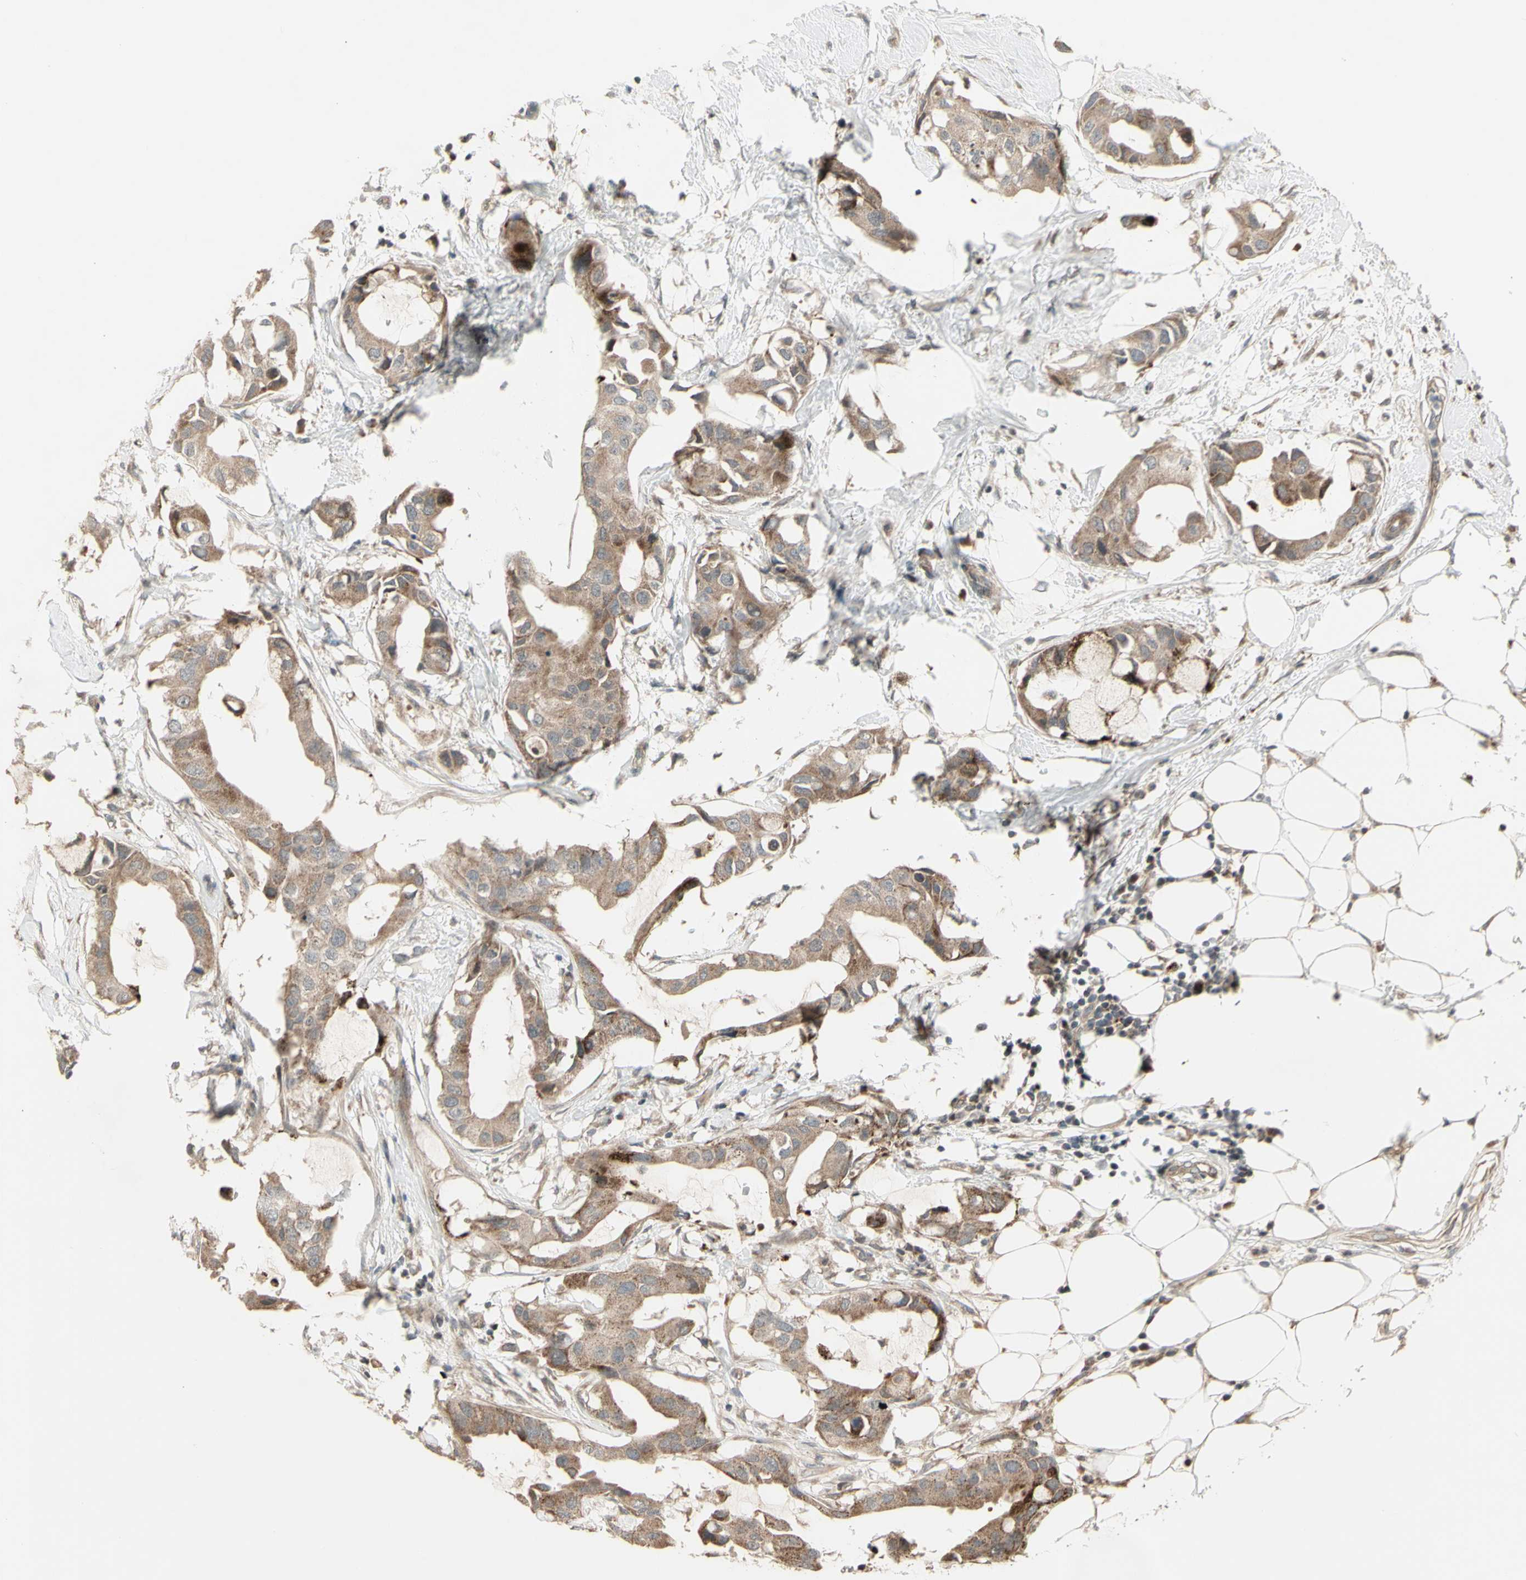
{"staining": {"intensity": "moderate", "quantity": ">75%", "location": "cytoplasmic/membranous"}, "tissue": "breast cancer", "cell_type": "Tumor cells", "image_type": "cancer", "snomed": [{"axis": "morphology", "description": "Duct carcinoma"}, {"axis": "topography", "description": "Breast"}], "caption": "Immunohistochemical staining of intraductal carcinoma (breast) demonstrates medium levels of moderate cytoplasmic/membranous expression in approximately >75% of tumor cells. (Brightfield microscopy of DAB IHC at high magnification).", "gene": "OSTM1", "patient": {"sex": "female", "age": 40}}